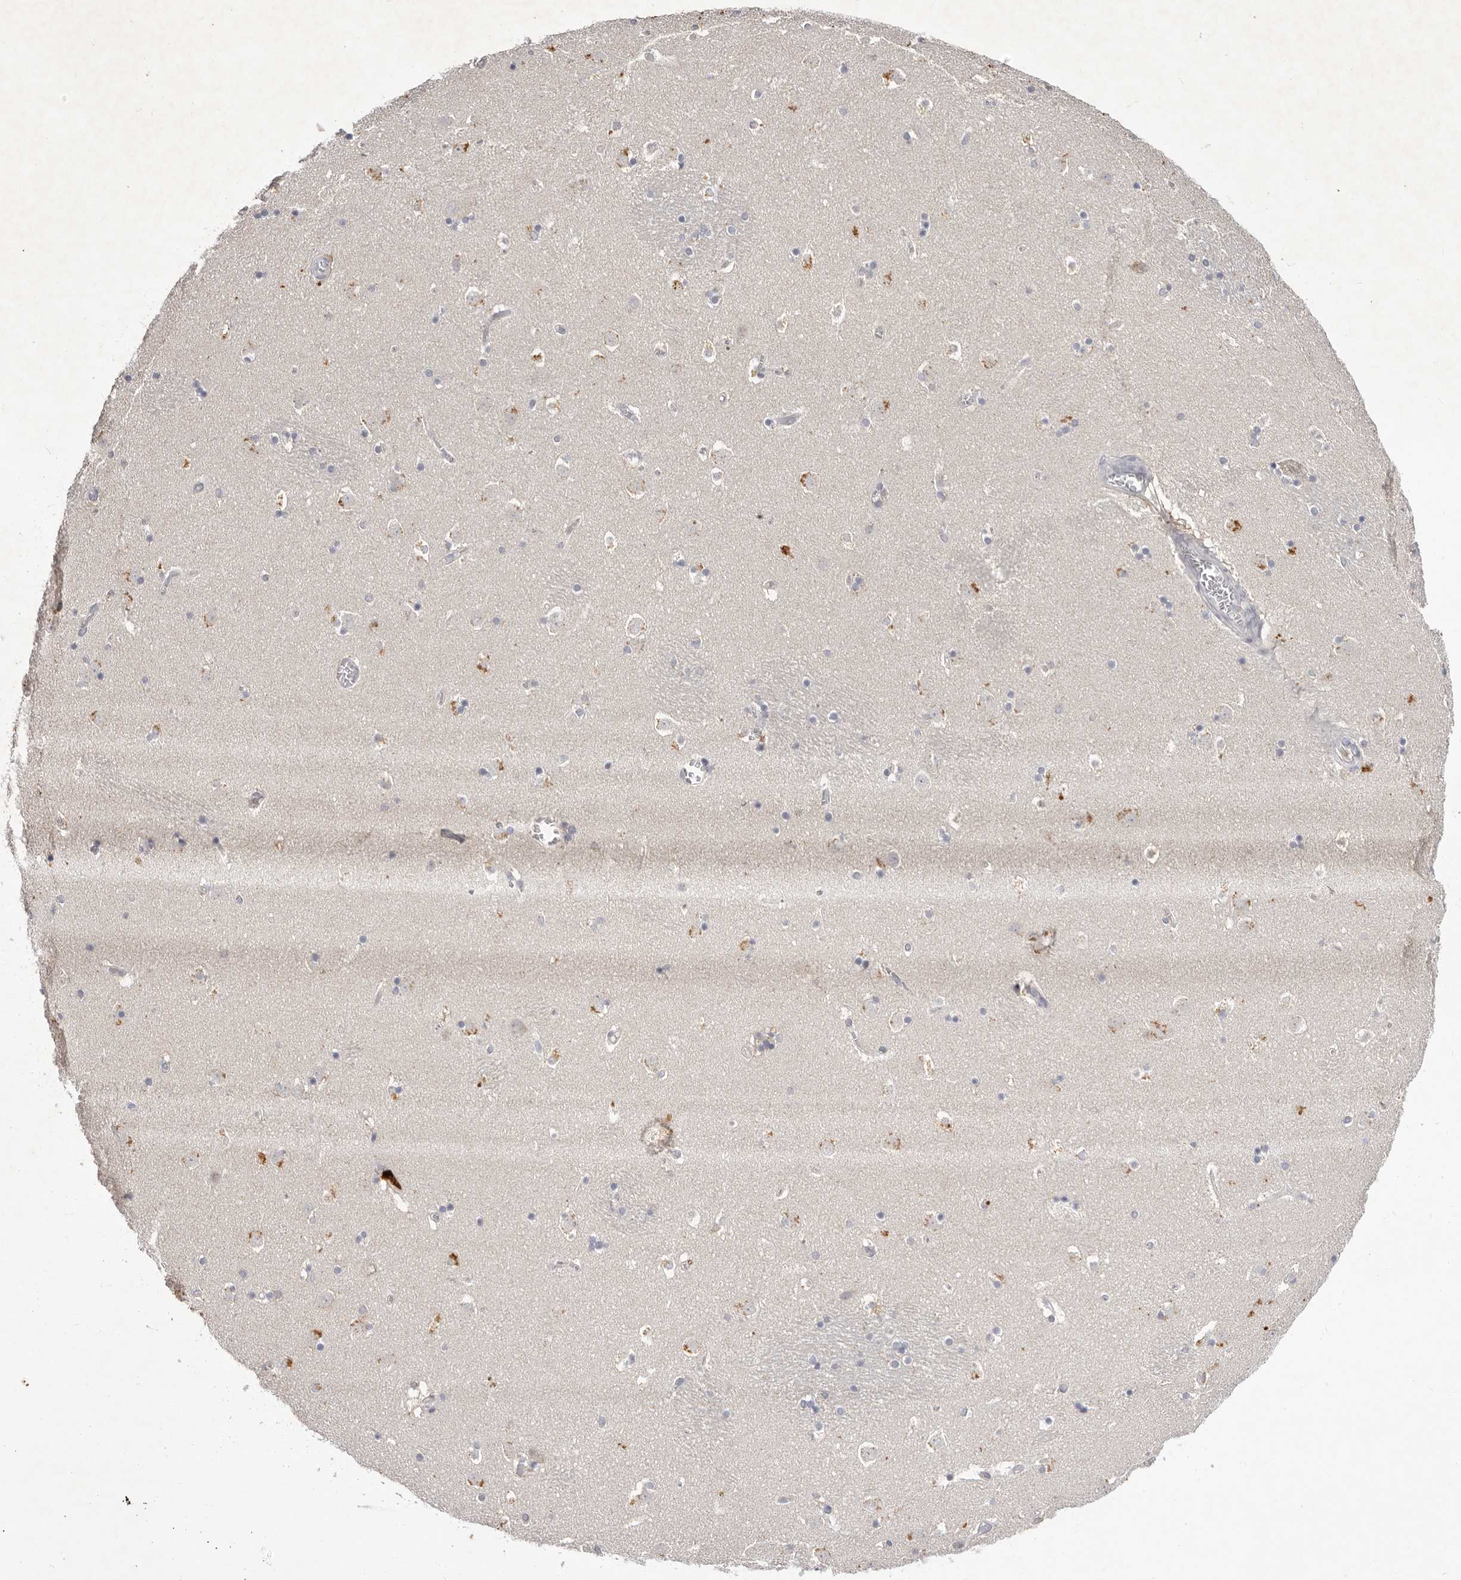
{"staining": {"intensity": "negative", "quantity": "none", "location": "none"}, "tissue": "caudate", "cell_type": "Glial cells", "image_type": "normal", "snomed": [{"axis": "morphology", "description": "Normal tissue, NOS"}, {"axis": "topography", "description": "Lateral ventricle wall"}], "caption": "Unremarkable caudate was stained to show a protein in brown. There is no significant positivity in glial cells.", "gene": "SCUBE2", "patient": {"sex": "male", "age": 45}}